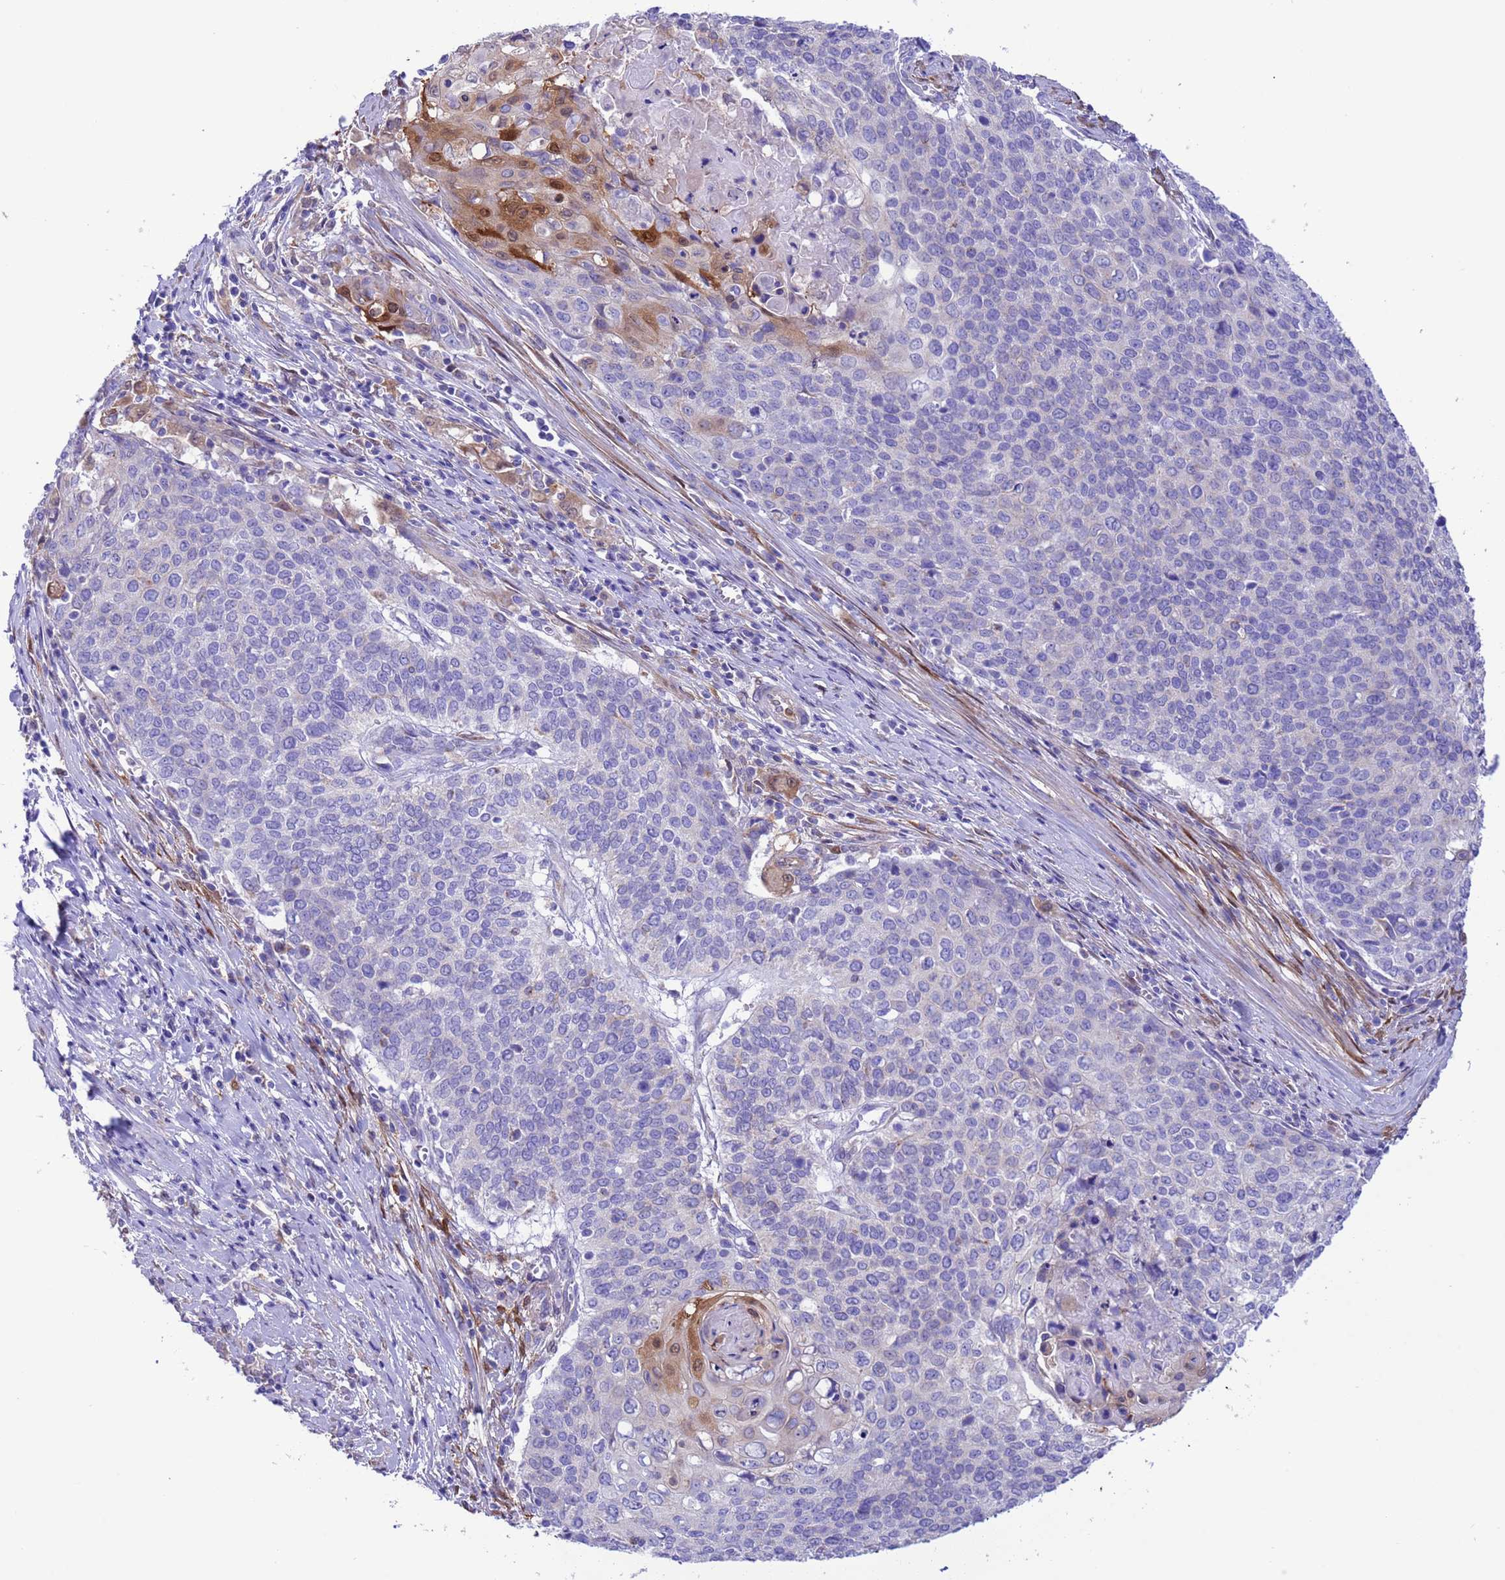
{"staining": {"intensity": "moderate", "quantity": "<25%", "location": "cytoplasmic/membranous,nuclear"}, "tissue": "cervical cancer", "cell_type": "Tumor cells", "image_type": "cancer", "snomed": [{"axis": "morphology", "description": "Squamous cell carcinoma, NOS"}, {"axis": "topography", "description": "Cervix"}], "caption": "A histopathology image showing moderate cytoplasmic/membranous and nuclear positivity in about <25% of tumor cells in cervical squamous cell carcinoma, as visualized by brown immunohistochemical staining.", "gene": "C6orf47", "patient": {"sex": "female", "age": 39}}